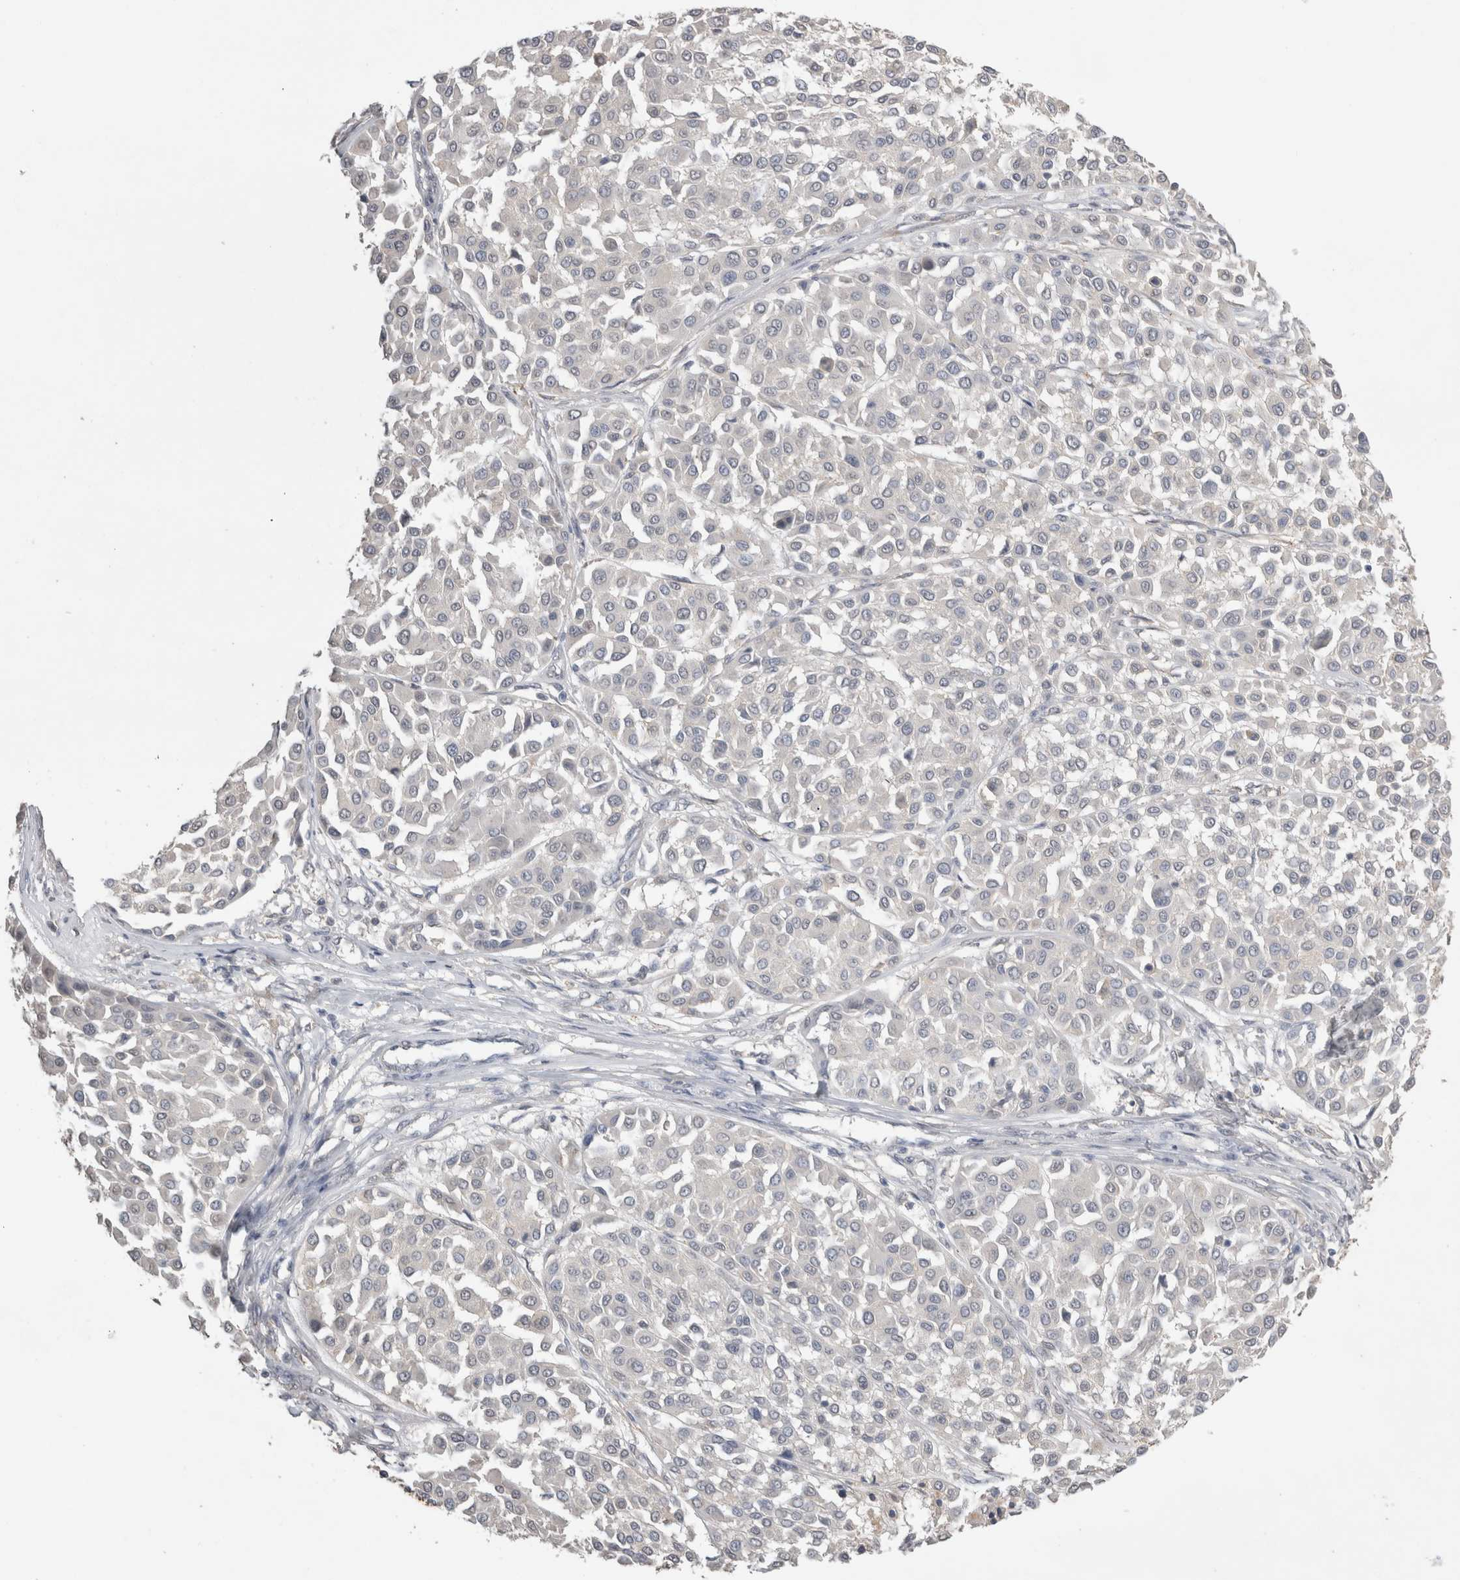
{"staining": {"intensity": "negative", "quantity": "none", "location": "none"}, "tissue": "melanoma", "cell_type": "Tumor cells", "image_type": "cancer", "snomed": [{"axis": "morphology", "description": "Malignant melanoma, Metastatic site"}, {"axis": "topography", "description": "Soft tissue"}], "caption": "Human malignant melanoma (metastatic site) stained for a protein using IHC displays no positivity in tumor cells.", "gene": "NAALADL2", "patient": {"sex": "male", "age": 41}}